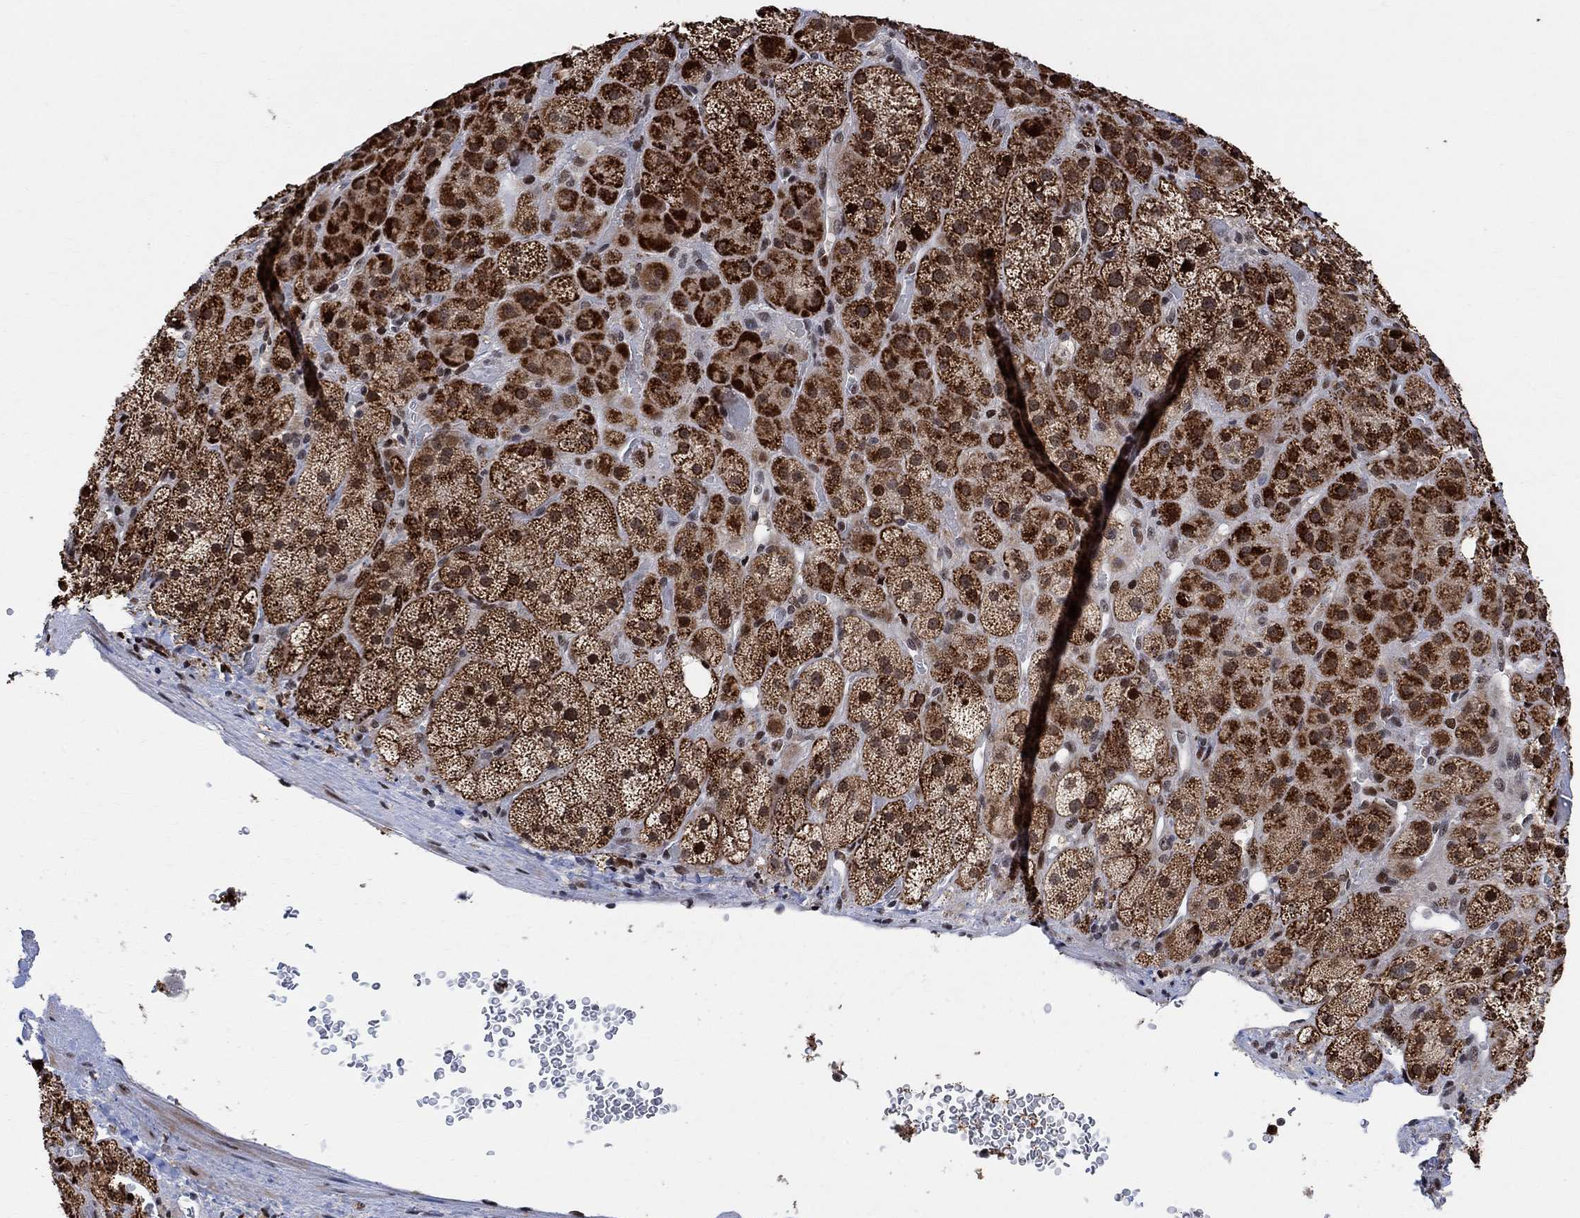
{"staining": {"intensity": "strong", "quantity": ">75%", "location": "cytoplasmic/membranous,nuclear"}, "tissue": "adrenal gland", "cell_type": "Glandular cells", "image_type": "normal", "snomed": [{"axis": "morphology", "description": "Normal tissue, NOS"}, {"axis": "topography", "description": "Adrenal gland"}], "caption": "This micrograph shows IHC staining of unremarkable adrenal gland, with high strong cytoplasmic/membranous,nuclear expression in approximately >75% of glandular cells.", "gene": "E4F1", "patient": {"sex": "male", "age": 57}}